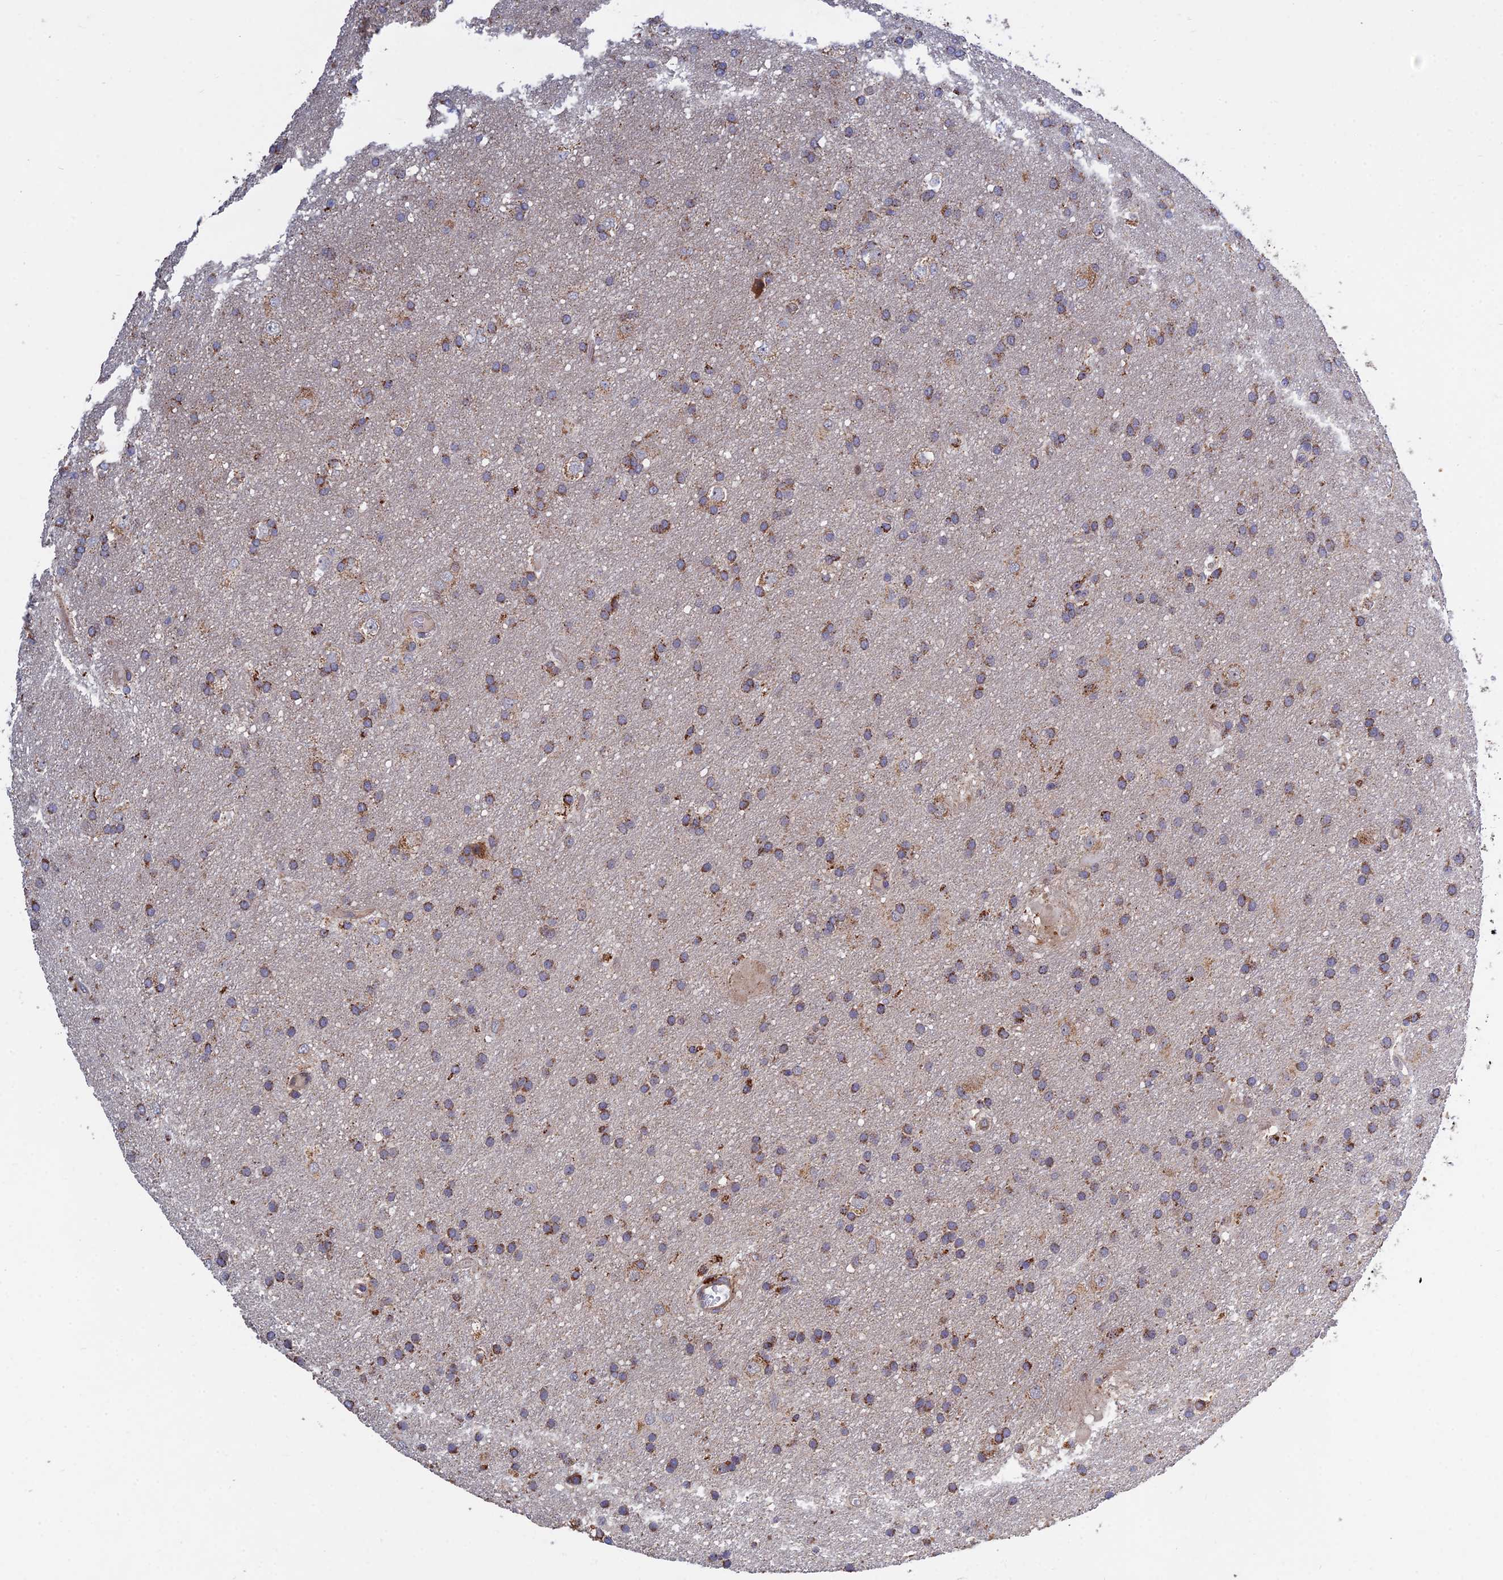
{"staining": {"intensity": "moderate", "quantity": ">75%", "location": "cytoplasmic/membranous"}, "tissue": "glioma", "cell_type": "Tumor cells", "image_type": "cancer", "snomed": [{"axis": "morphology", "description": "Glioma, malignant, Low grade"}, {"axis": "topography", "description": "Brain"}], "caption": "Low-grade glioma (malignant) was stained to show a protein in brown. There is medium levels of moderate cytoplasmic/membranous positivity in about >75% of tumor cells.", "gene": "RIC8B", "patient": {"sex": "male", "age": 66}}